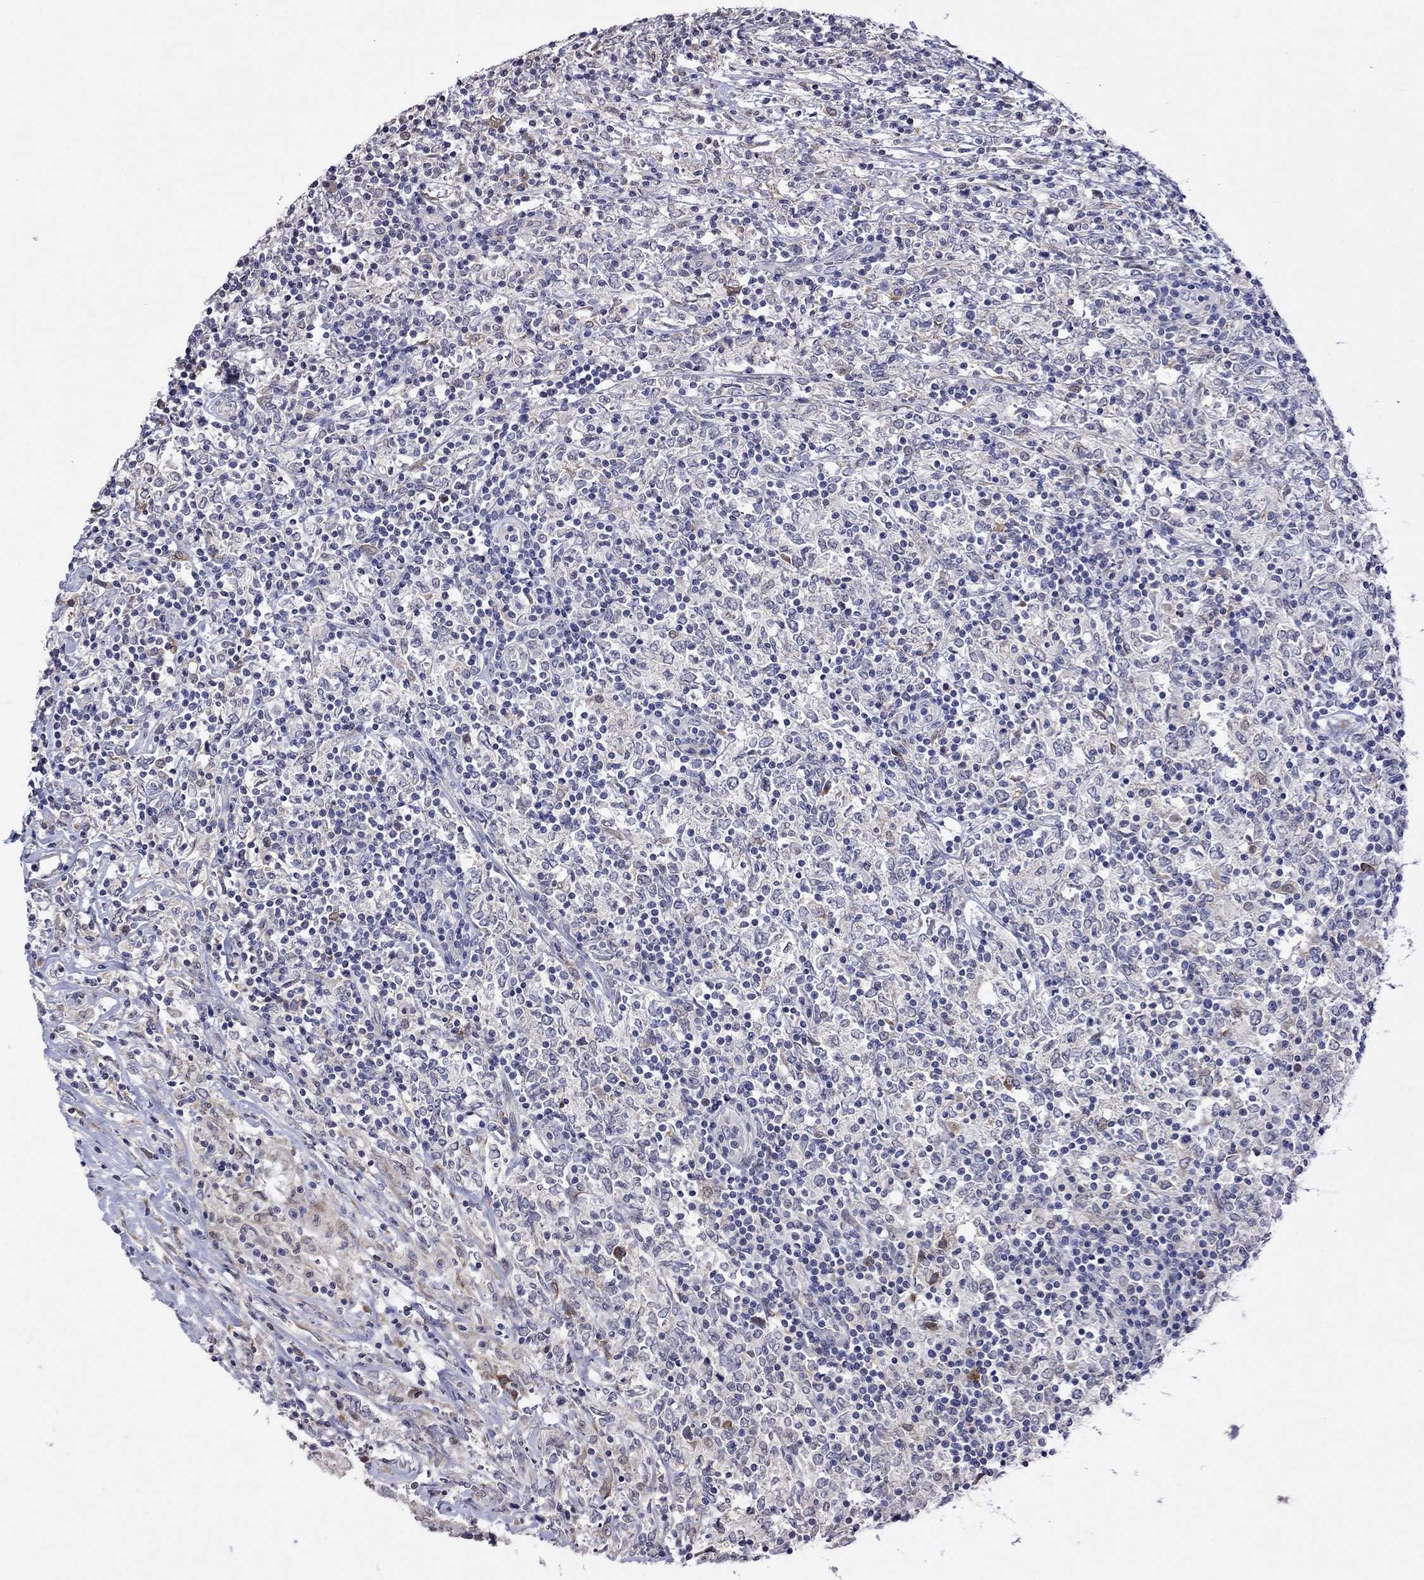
{"staining": {"intensity": "negative", "quantity": "none", "location": "none"}, "tissue": "lymphoma", "cell_type": "Tumor cells", "image_type": "cancer", "snomed": [{"axis": "morphology", "description": "Malignant lymphoma, non-Hodgkin's type, High grade"}, {"axis": "topography", "description": "Lymph node"}], "caption": "High magnification brightfield microscopy of malignant lymphoma, non-Hodgkin's type (high-grade) stained with DAB (brown) and counterstained with hematoxylin (blue): tumor cells show no significant staining.", "gene": "ADAM28", "patient": {"sex": "female", "age": 84}}